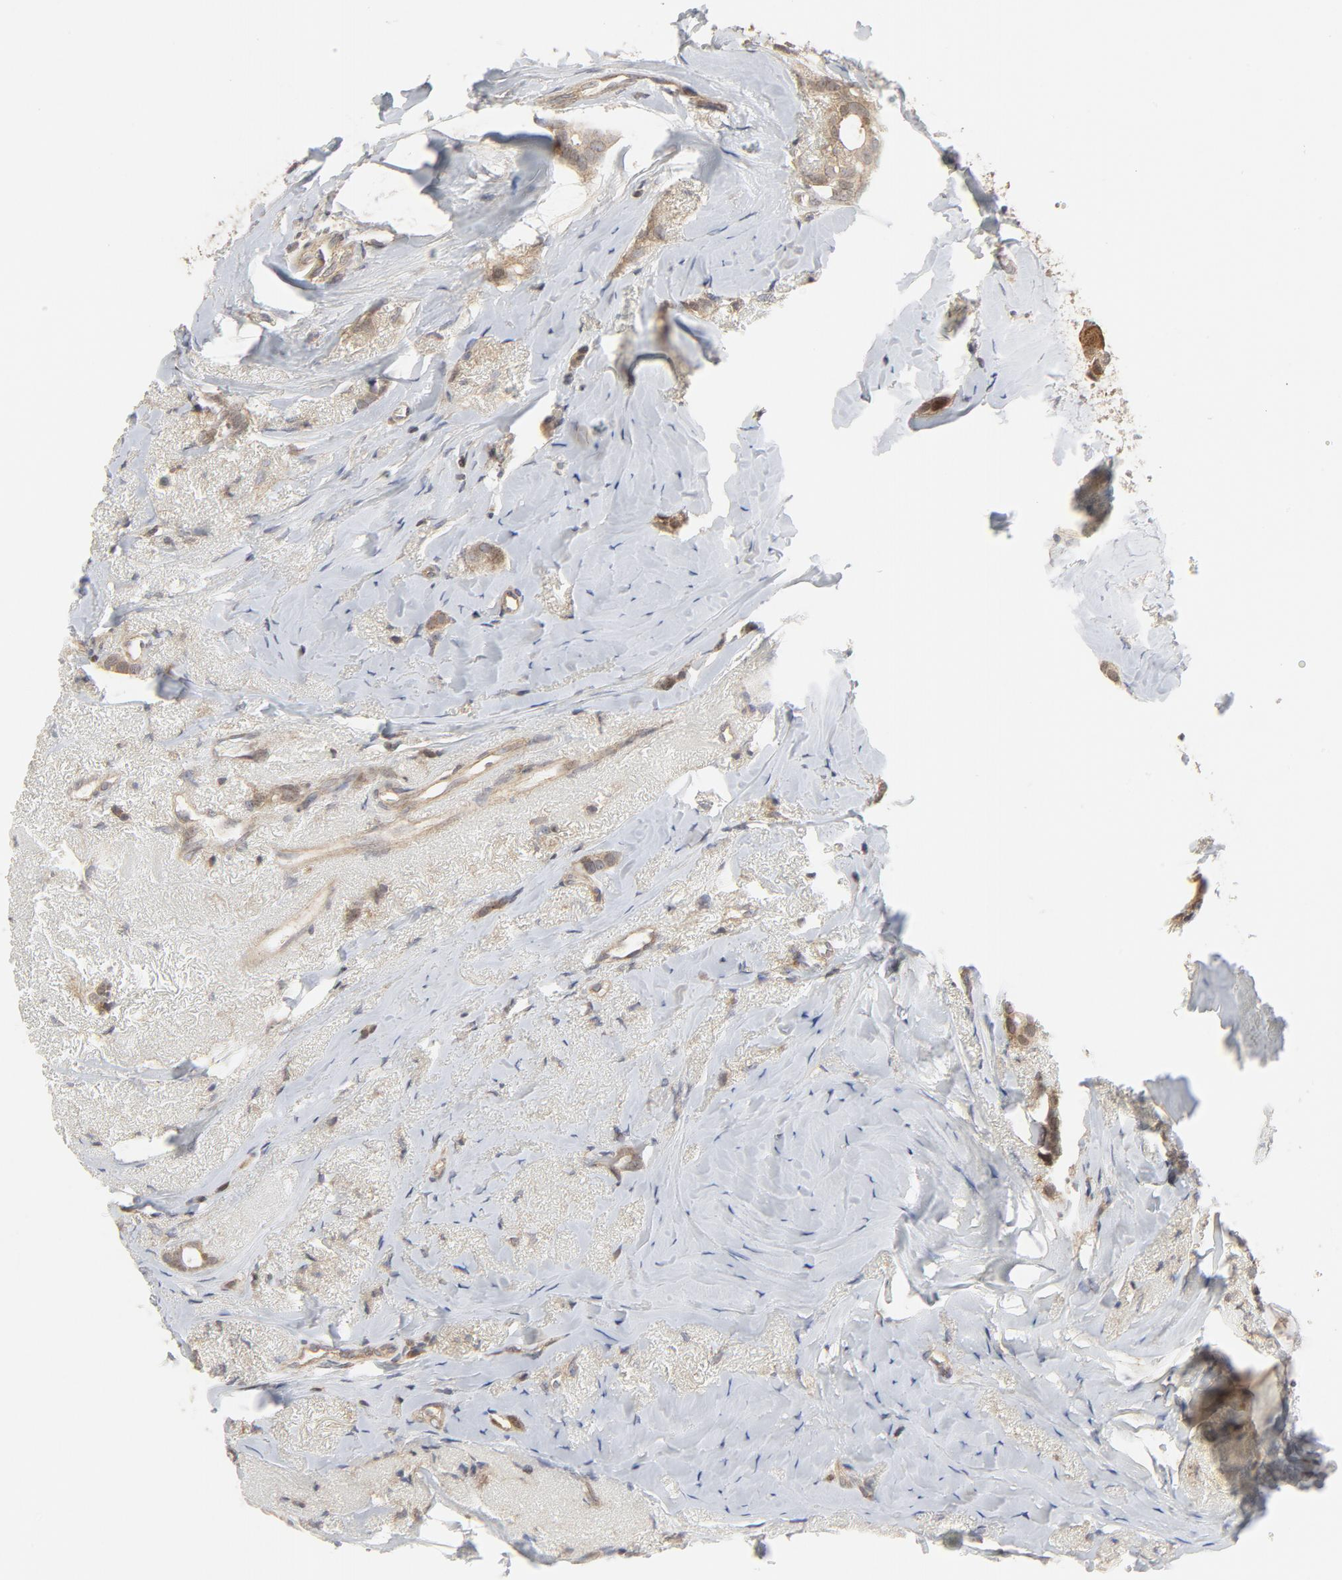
{"staining": {"intensity": "weak", "quantity": ">75%", "location": "cytoplasmic/membranous"}, "tissue": "breast cancer", "cell_type": "Tumor cells", "image_type": "cancer", "snomed": [{"axis": "morphology", "description": "Duct carcinoma"}, {"axis": "topography", "description": "Breast"}], "caption": "Tumor cells reveal low levels of weak cytoplasmic/membranous expression in about >75% of cells in human breast intraductal carcinoma. Immunohistochemistry stains the protein in brown and the nuclei are stained blue.", "gene": "MAP2K7", "patient": {"sex": "female", "age": 54}}